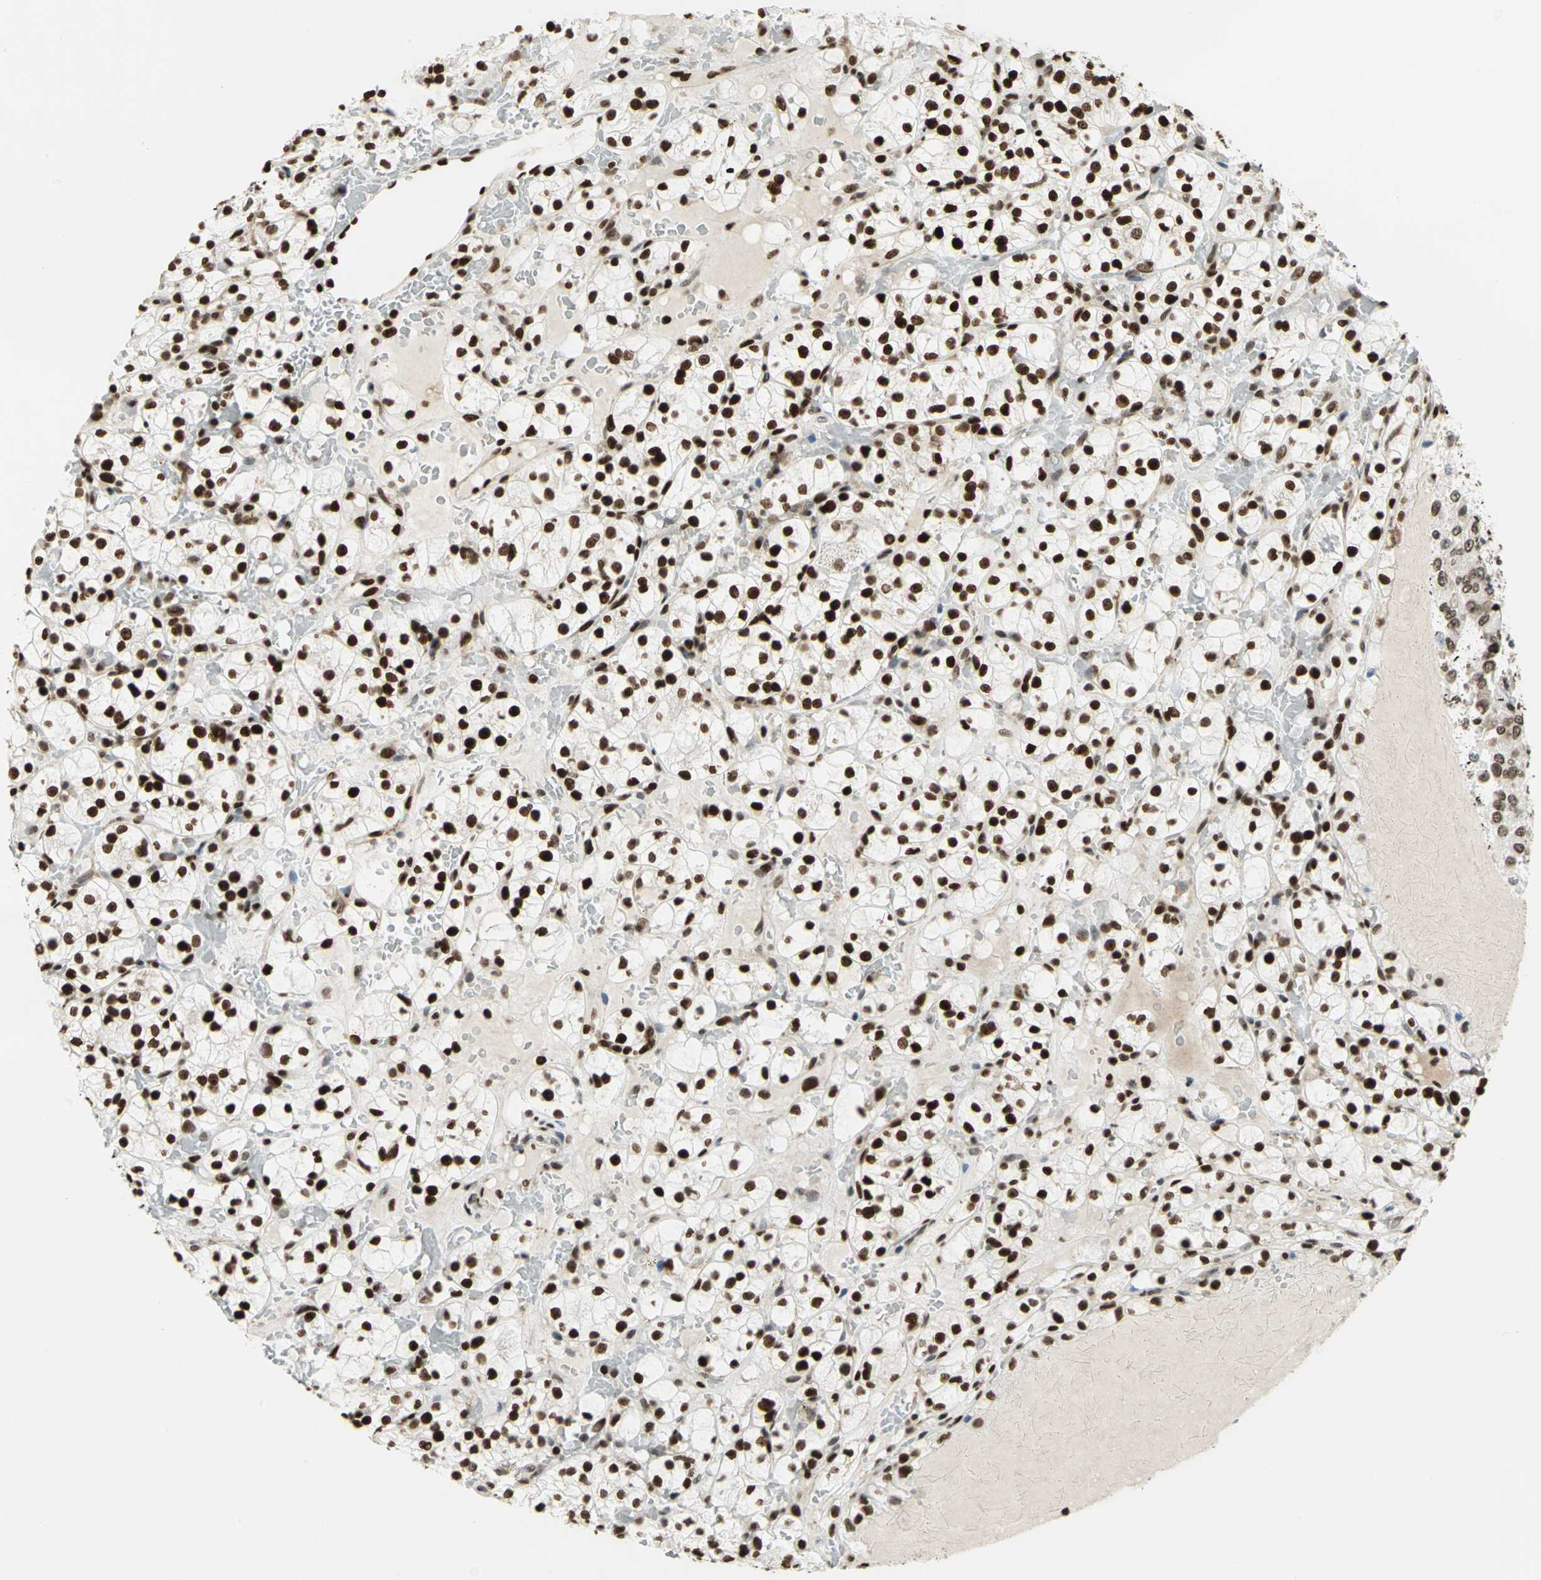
{"staining": {"intensity": "strong", "quantity": ">75%", "location": "nuclear"}, "tissue": "renal cancer", "cell_type": "Tumor cells", "image_type": "cancer", "snomed": [{"axis": "morphology", "description": "Adenocarcinoma, NOS"}, {"axis": "topography", "description": "Kidney"}], "caption": "This photomicrograph shows immunohistochemistry staining of renal cancer (adenocarcinoma), with high strong nuclear staining in about >75% of tumor cells.", "gene": "HMGB1", "patient": {"sex": "female", "age": 60}}